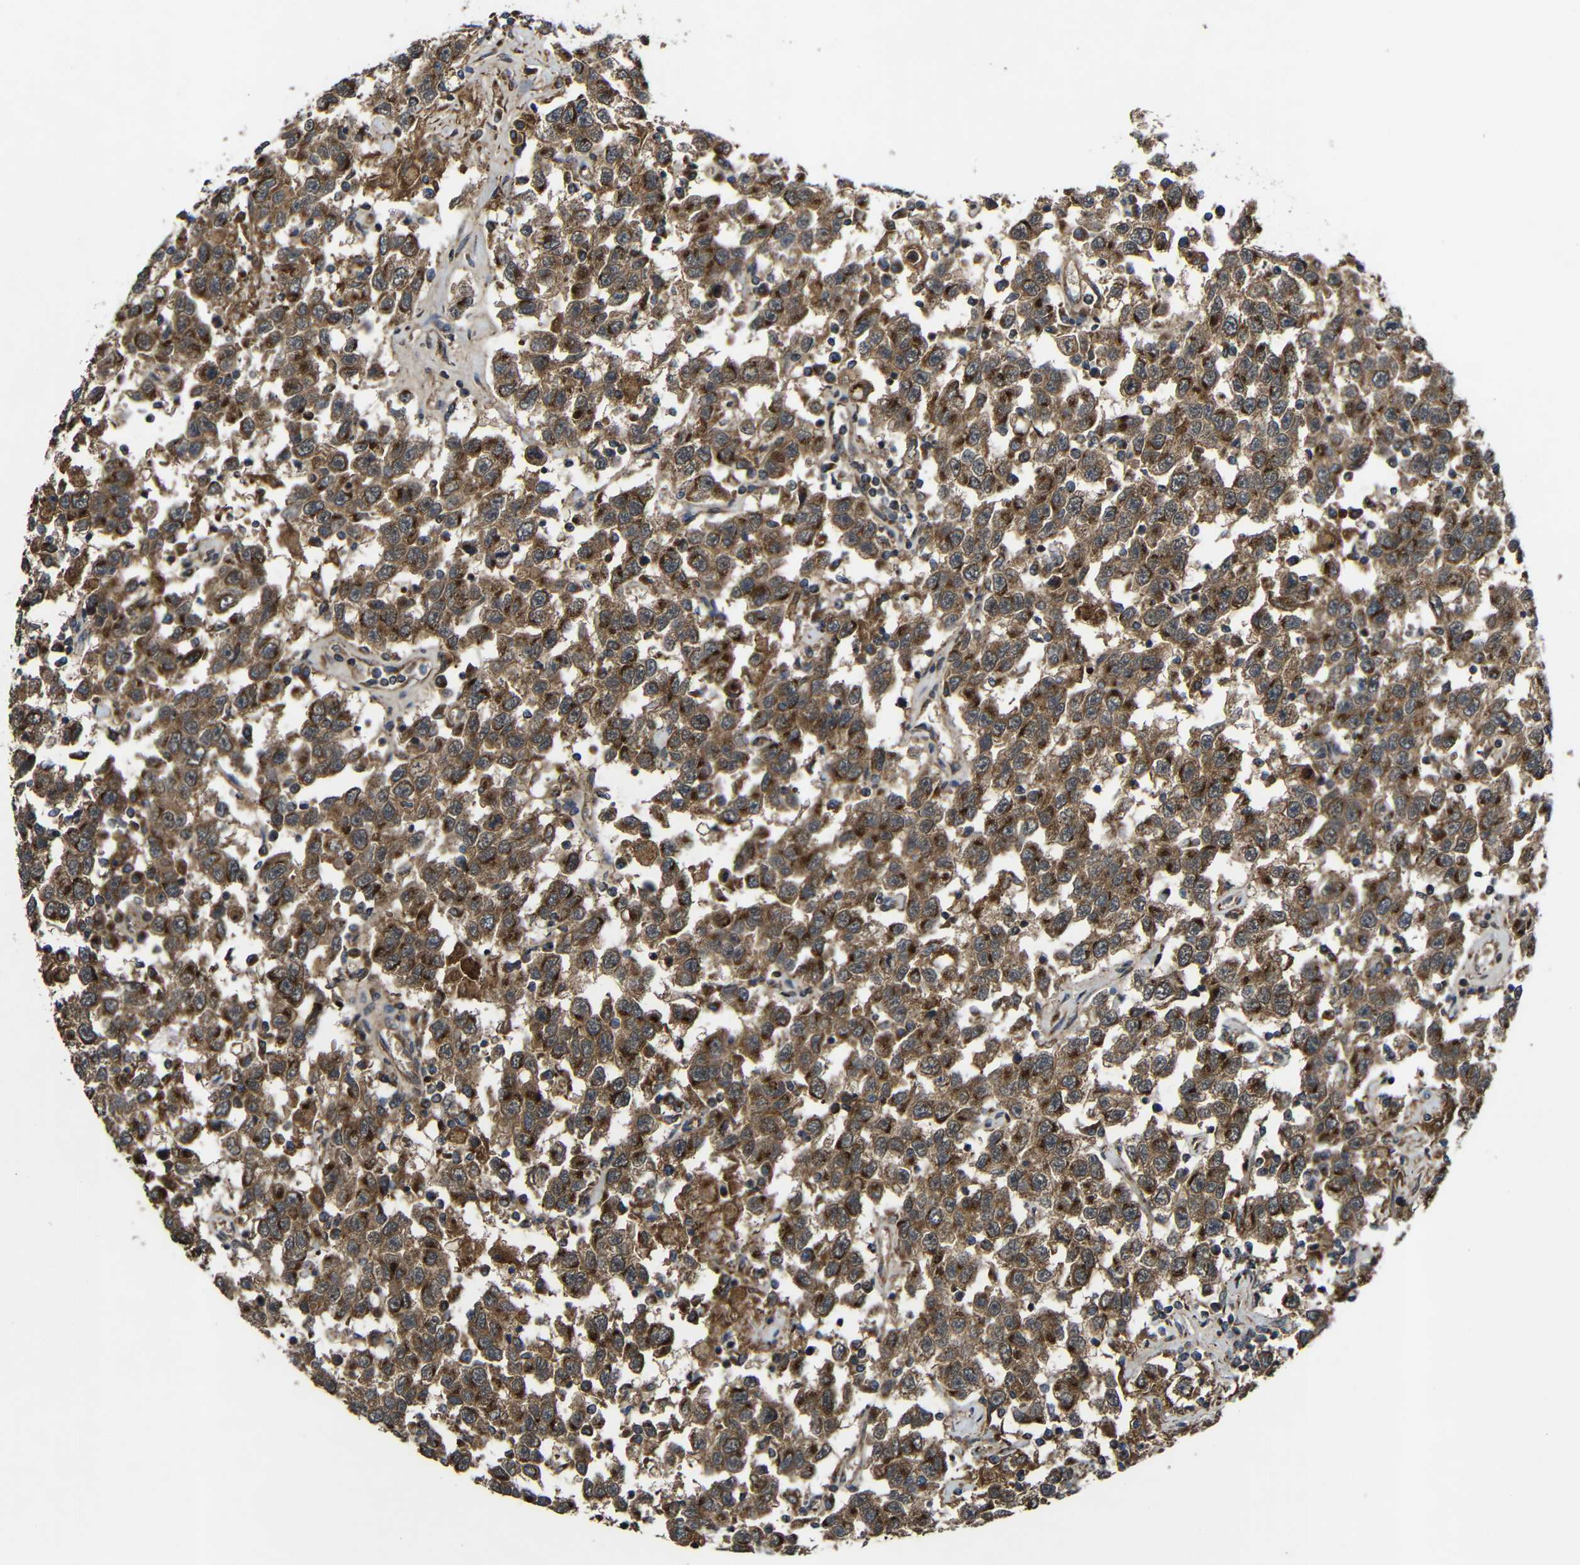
{"staining": {"intensity": "strong", "quantity": ">75%", "location": "cytoplasmic/membranous"}, "tissue": "testis cancer", "cell_type": "Tumor cells", "image_type": "cancer", "snomed": [{"axis": "morphology", "description": "Seminoma, NOS"}, {"axis": "topography", "description": "Testis"}], "caption": "Strong cytoplasmic/membranous protein expression is seen in about >75% of tumor cells in seminoma (testis).", "gene": "C1GALT1", "patient": {"sex": "male", "age": 41}}